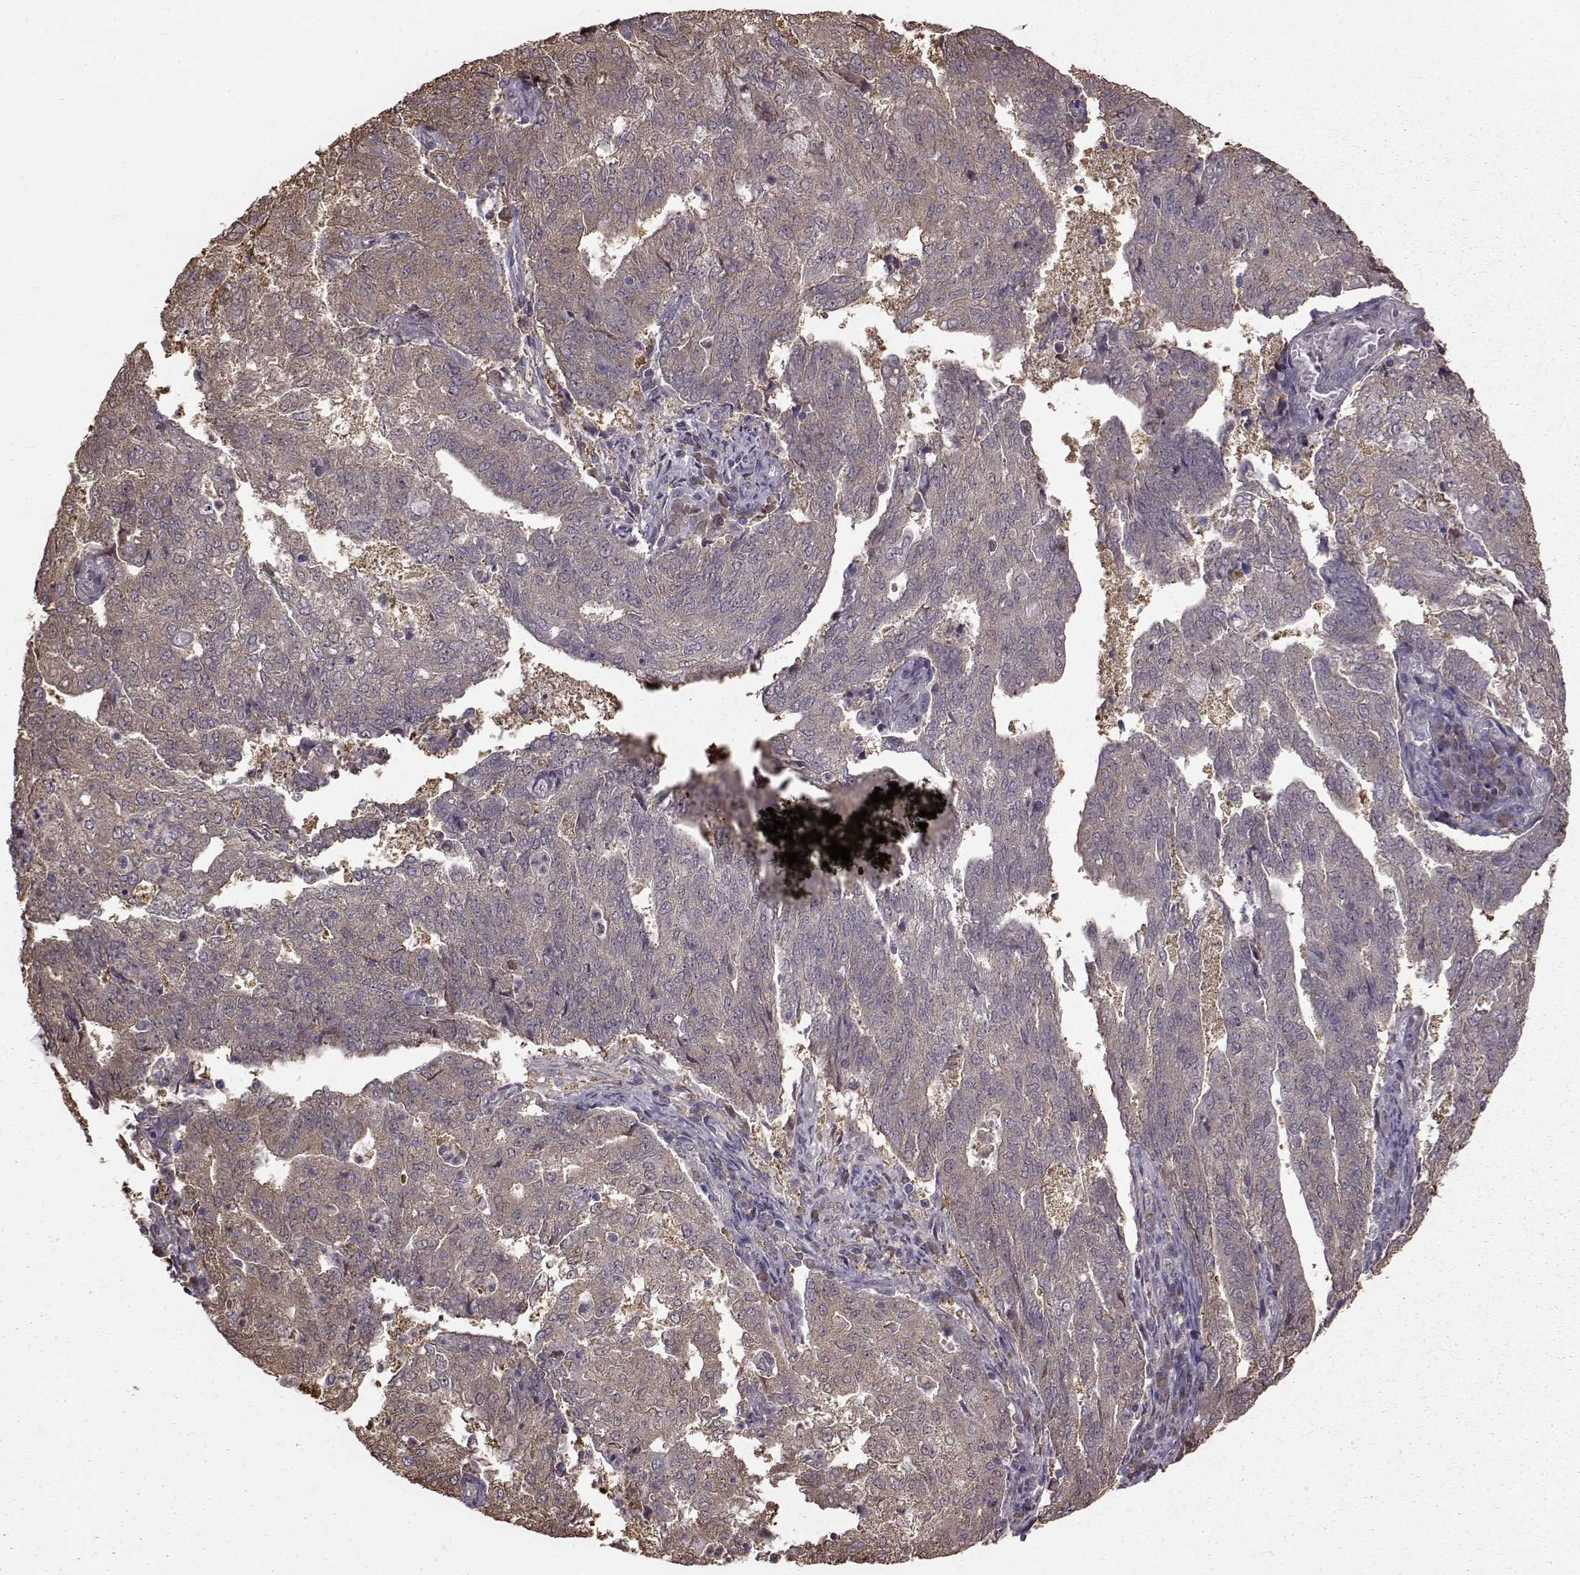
{"staining": {"intensity": "weak", "quantity": "25%-75%", "location": "cytoplasmic/membranous"}, "tissue": "endometrial cancer", "cell_type": "Tumor cells", "image_type": "cancer", "snomed": [{"axis": "morphology", "description": "Adenocarcinoma, NOS"}, {"axis": "topography", "description": "Endometrium"}], "caption": "Immunohistochemical staining of adenocarcinoma (endometrial) displays low levels of weak cytoplasmic/membranous expression in about 25%-75% of tumor cells.", "gene": "NME1-NME2", "patient": {"sex": "female", "age": 82}}